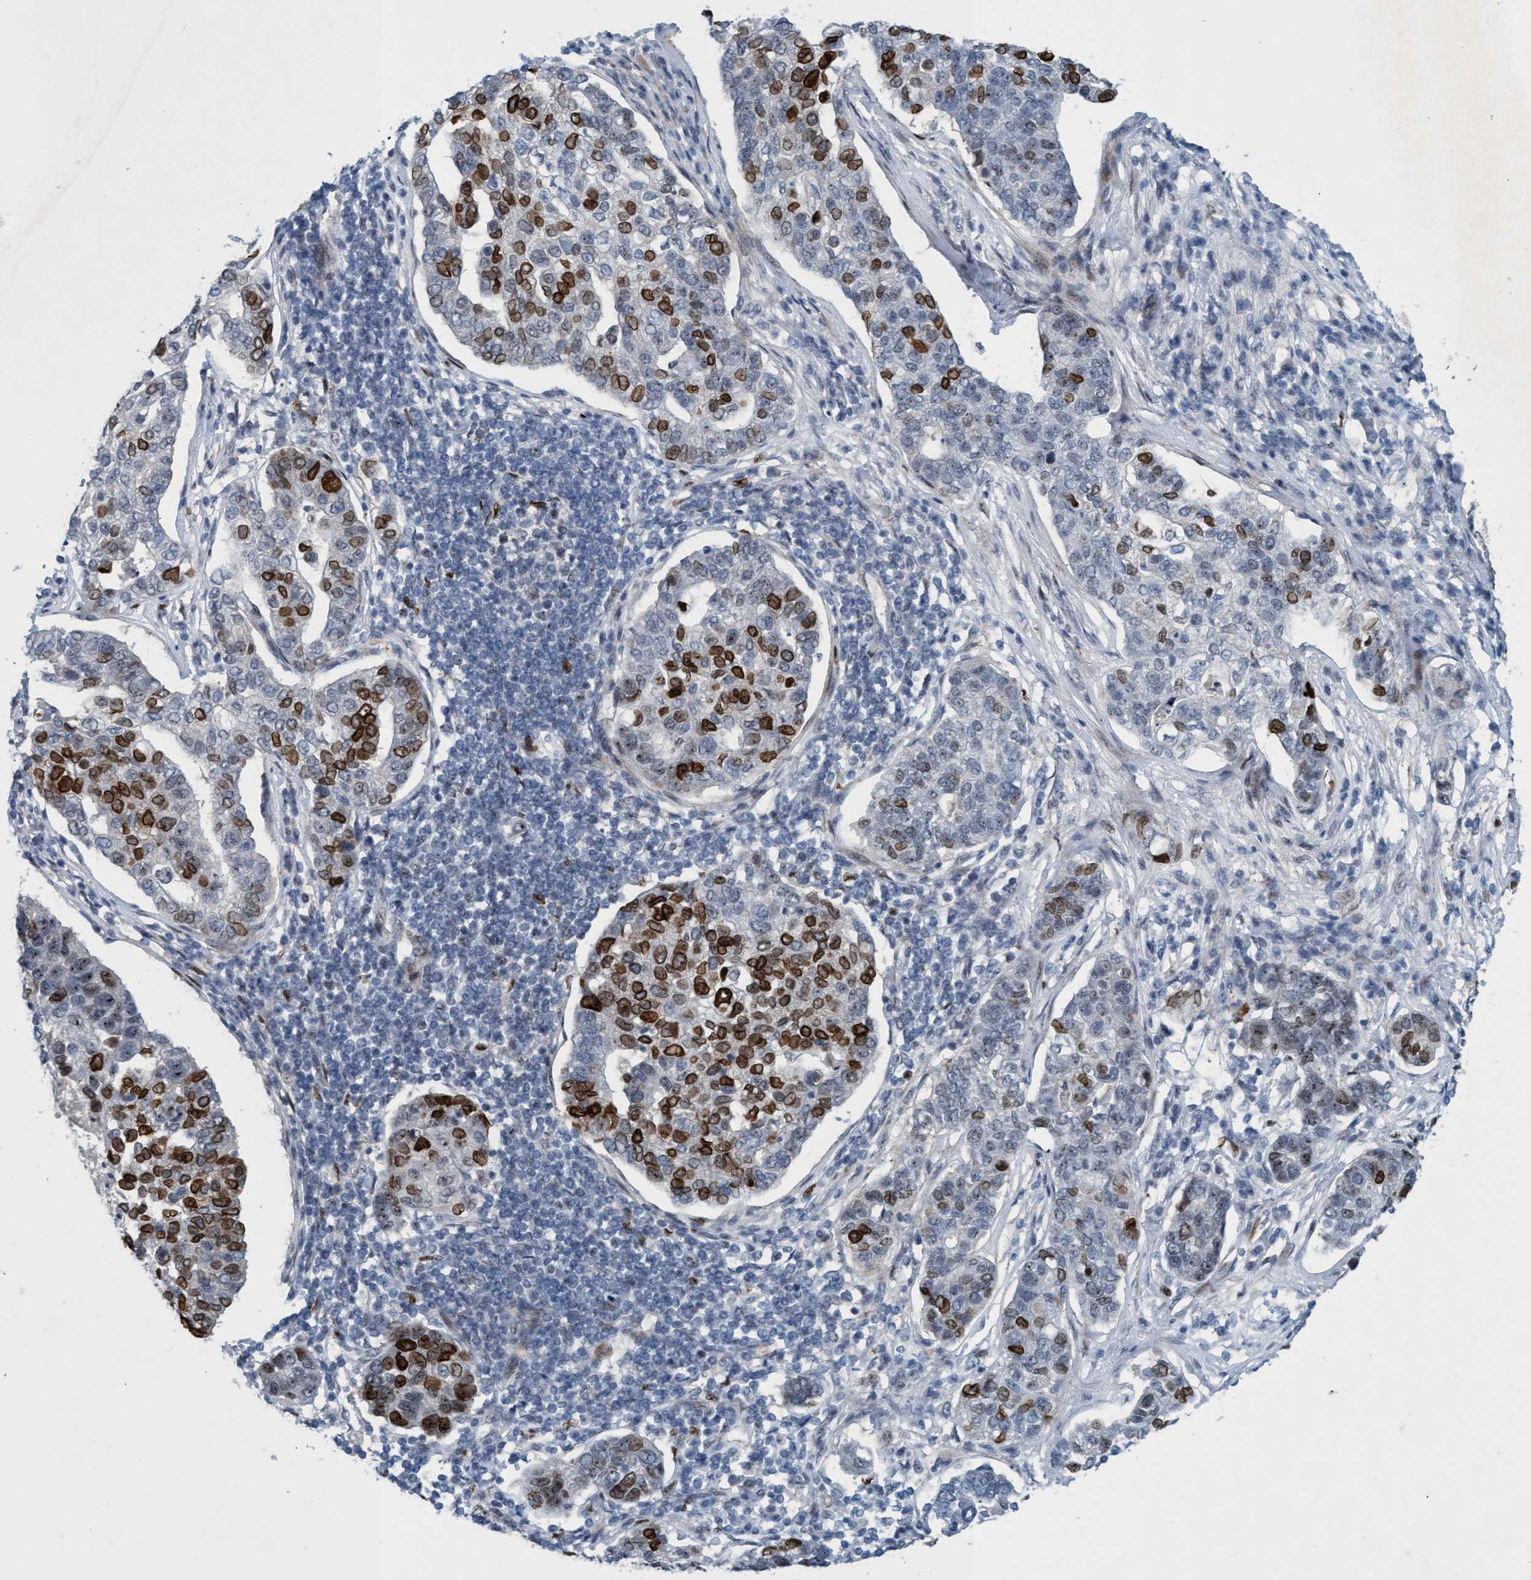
{"staining": {"intensity": "strong", "quantity": "25%-75%", "location": "nuclear"}, "tissue": "pancreatic cancer", "cell_type": "Tumor cells", "image_type": "cancer", "snomed": [{"axis": "morphology", "description": "Adenocarcinoma, NOS"}, {"axis": "topography", "description": "Pancreas"}], "caption": "High-power microscopy captured an immunohistochemistry (IHC) histopathology image of pancreatic cancer (adenocarcinoma), revealing strong nuclear positivity in about 25%-75% of tumor cells. (DAB IHC, brown staining for protein, blue staining for nuclei).", "gene": "CWC27", "patient": {"sex": "female", "age": 61}}